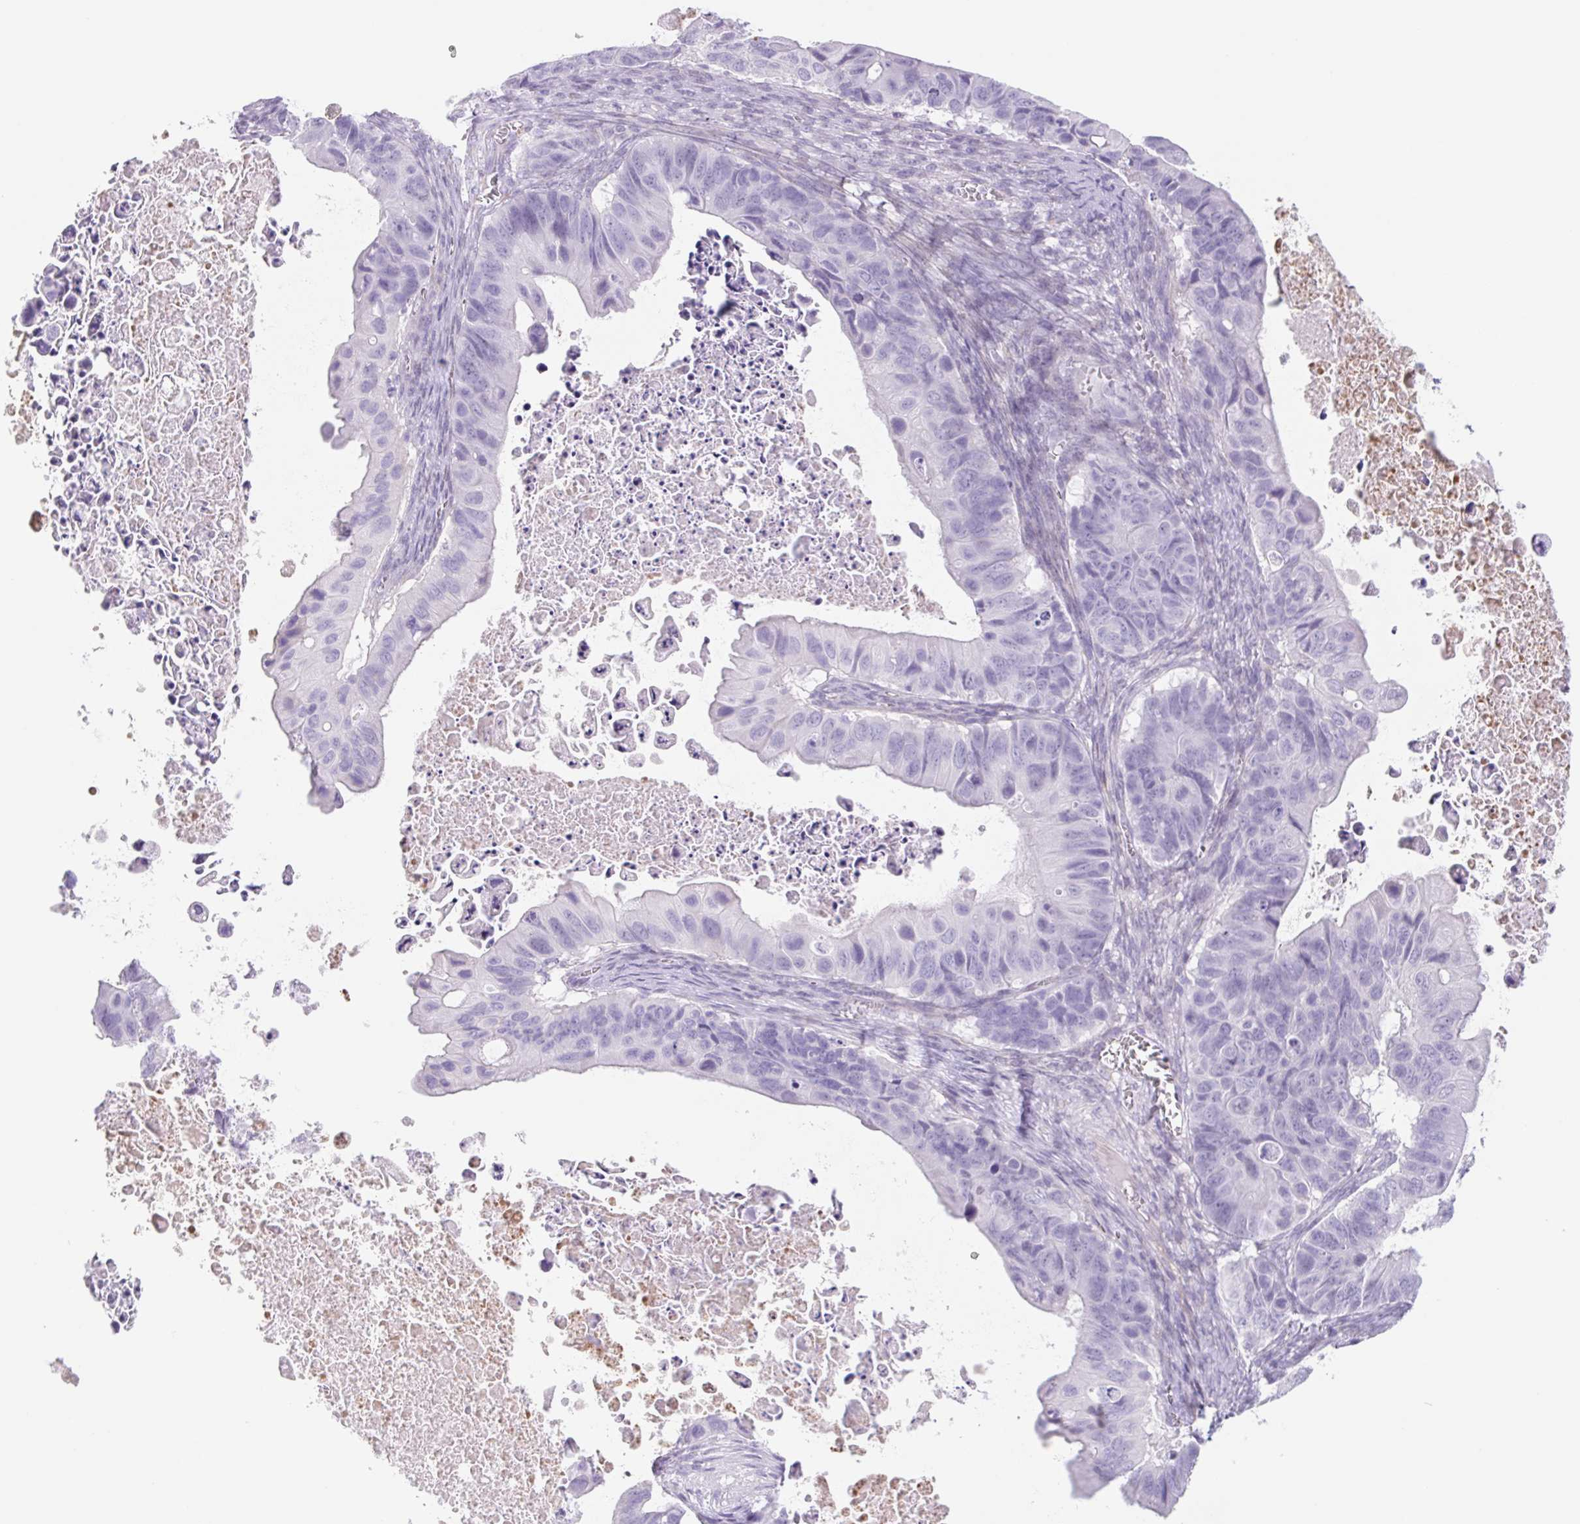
{"staining": {"intensity": "negative", "quantity": "none", "location": "none"}, "tissue": "ovarian cancer", "cell_type": "Tumor cells", "image_type": "cancer", "snomed": [{"axis": "morphology", "description": "Cystadenocarcinoma, mucinous, NOS"}, {"axis": "topography", "description": "Ovary"}], "caption": "Ovarian mucinous cystadenocarcinoma was stained to show a protein in brown. There is no significant expression in tumor cells.", "gene": "CYP21A2", "patient": {"sex": "female", "age": 64}}